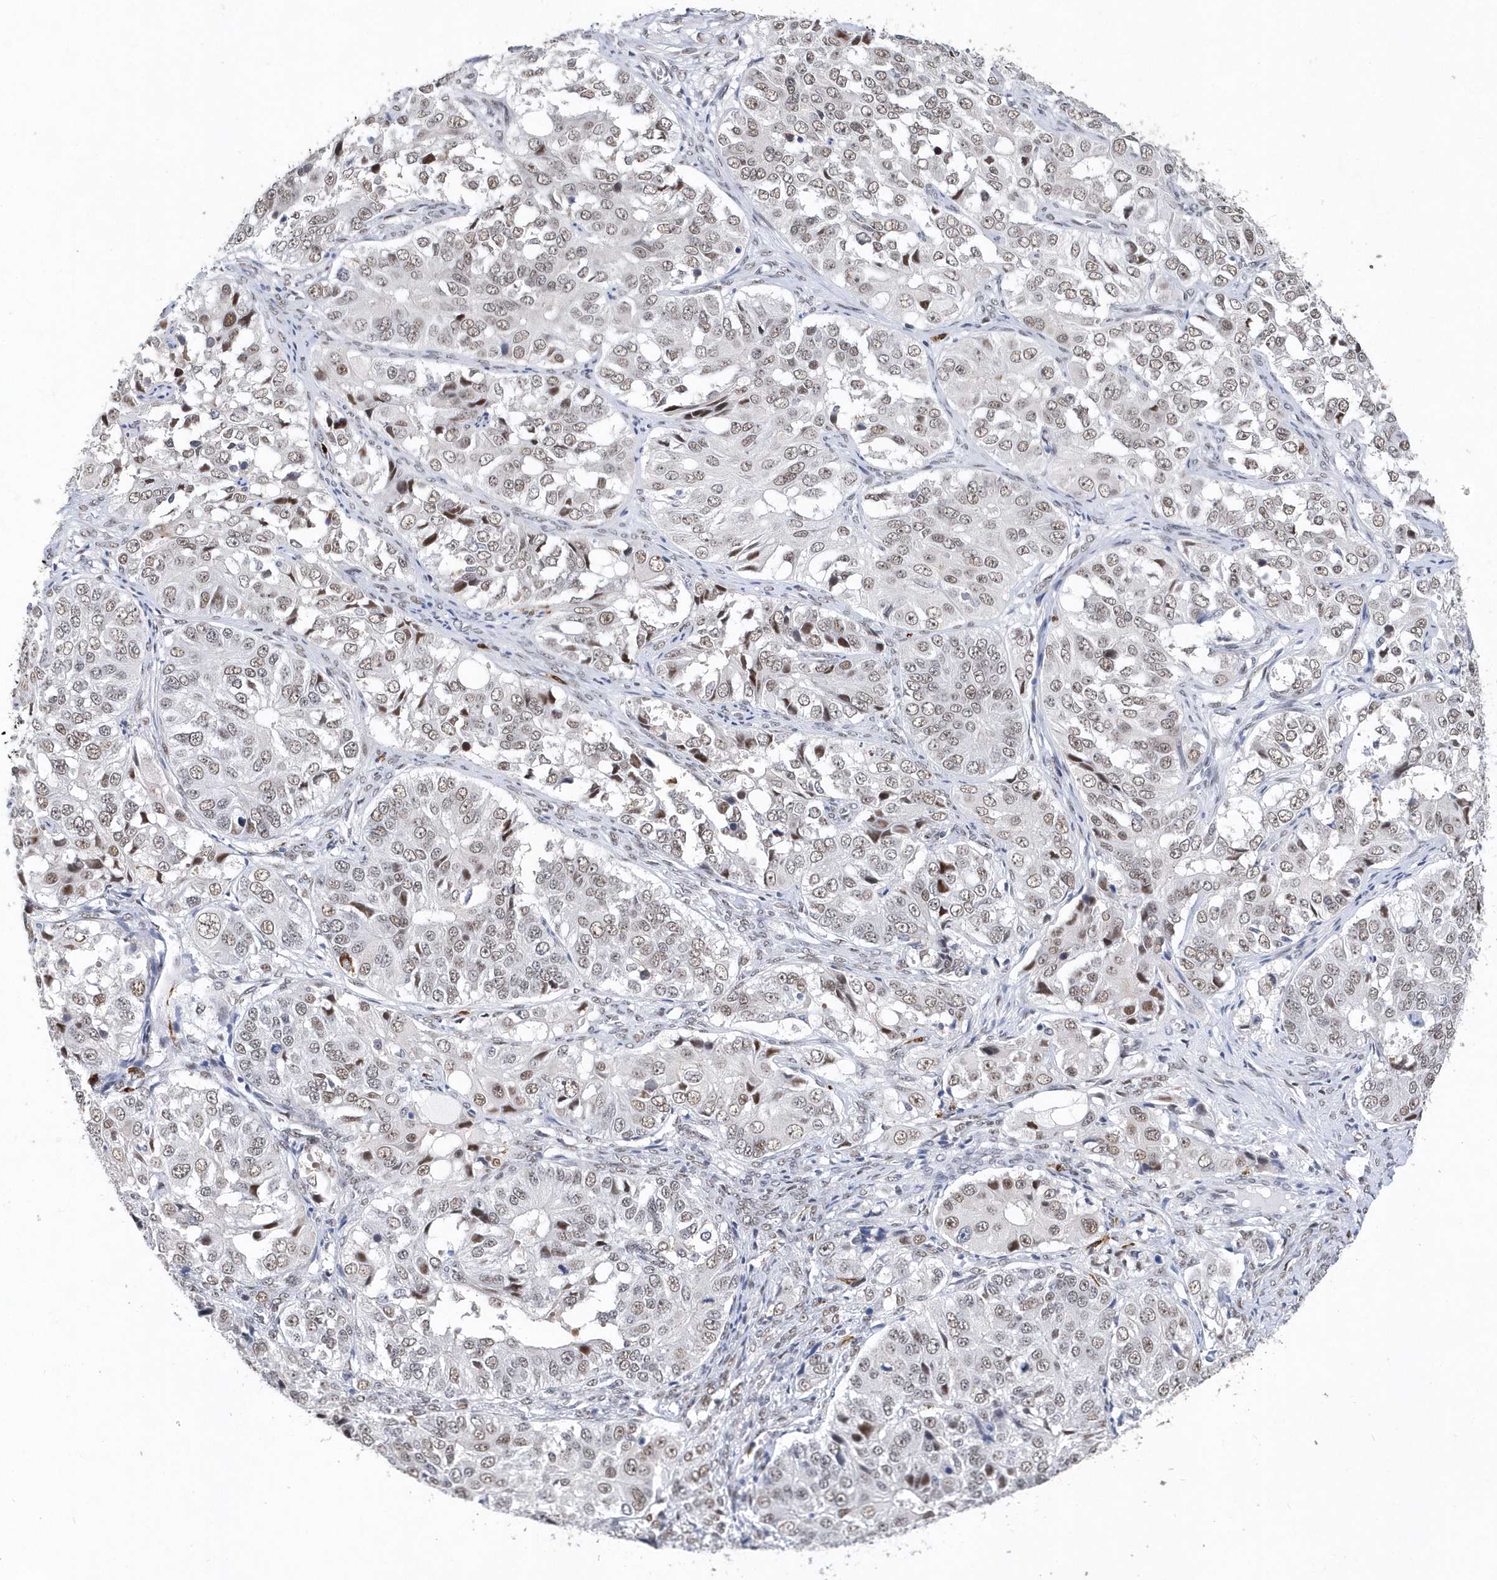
{"staining": {"intensity": "weak", "quantity": "25%-75%", "location": "nuclear"}, "tissue": "ovarian cancer", "cell_type": "Tumor cells", "image_type": "cancer", "snomed": [{"axis": "morphology", "description": "Carcinoma, endometroid"}, {"axis": "topography", "description": "Ovary"}], "caption": "IHC of ovarian endometroid carcinoma shows low levels of weak nuclear staining in about 25%-75% of tumor cells.", "gene": "RPP30", "patient": {"sex": "female", "age": 51}}